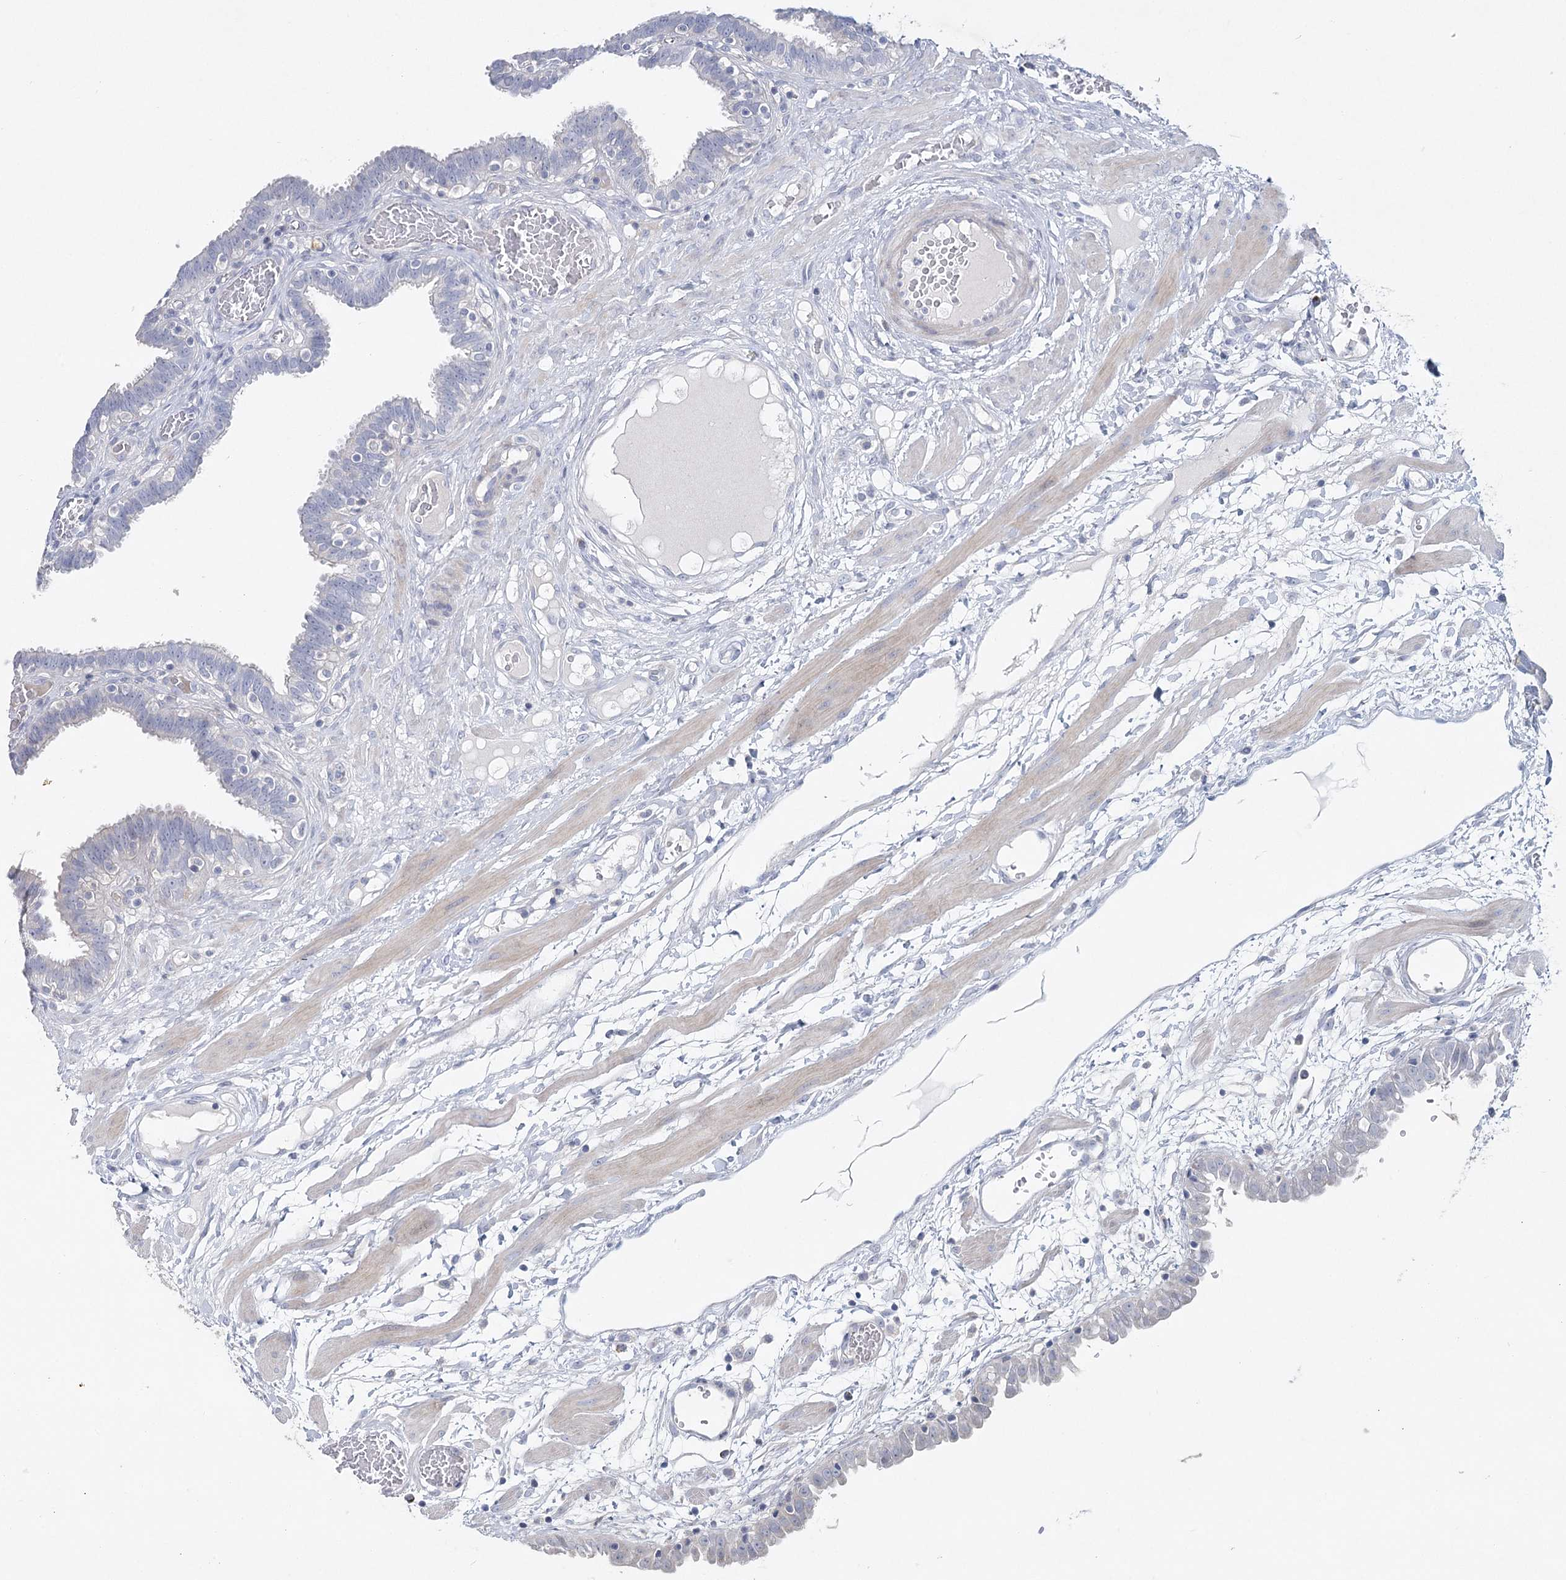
{"staining": {"intensity": "negative", "quantity": "none", "location": "none"}, "tissue": "fallopian tube", "cell_type": "Glandular cells", "image_type": "normal", "snomed": [{"axis": "morphology", "description": "Normal tissue, NOS"}, {"axis": "topography", "description": "Fallopian tube"}, {"axis": "topography", "description": "Placenta"}], "caption": "Human fallopian tube stained for a protein using IHC displays no expression in glandular cells.", "gene": "MAP3K13", "patient": {"sex": "female", "age": 32}}